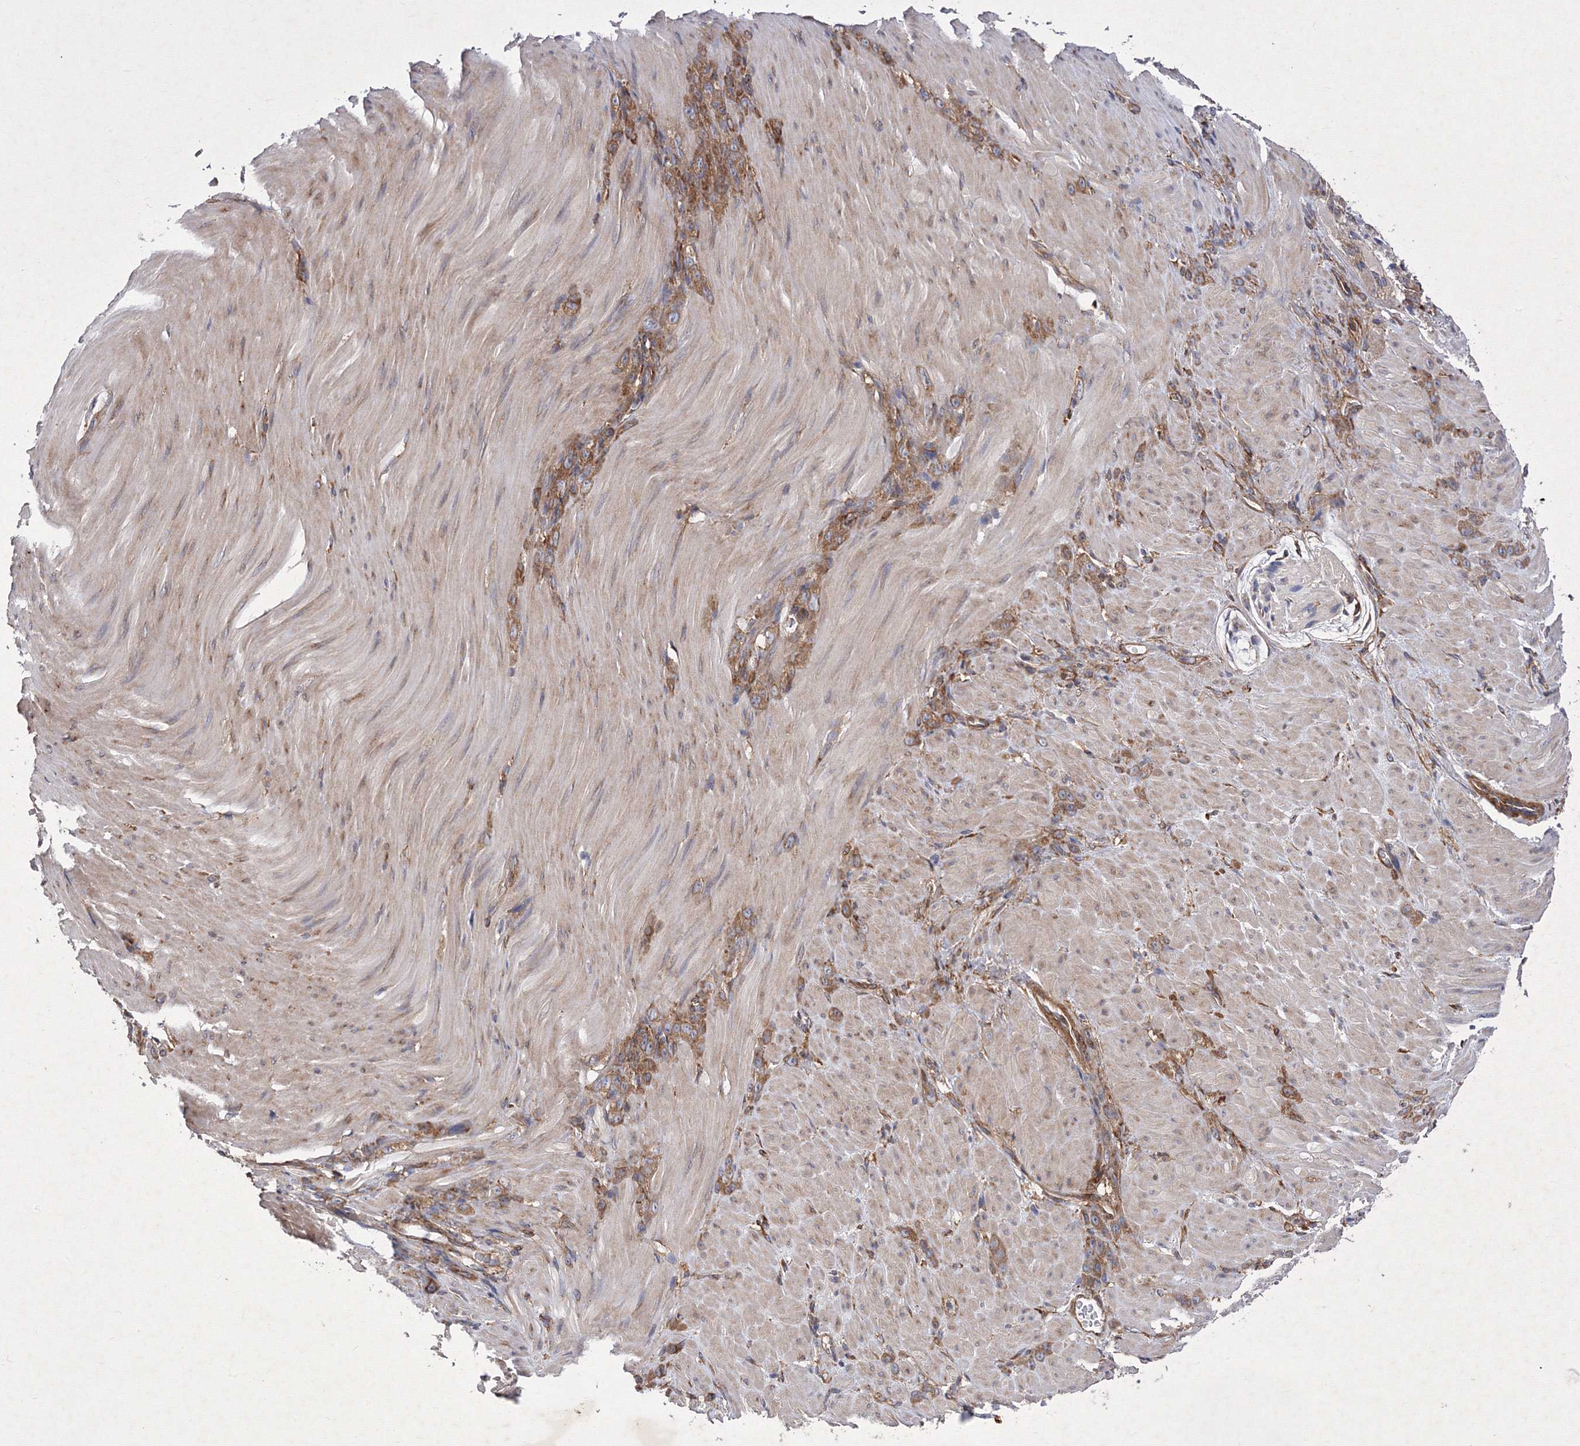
{"staining": {"intensity": "moderate", "quantity": ">75%", "location": "cytoplasmic/membranous"}, "tissue": "stomach cancer", "cell_type": "Tumor cells", "image_type": "cancer", "snomed": [{"axis": "morphology", "description": "Normal tissue, NOS"}, {"axis": "morphology", "description": "Adenocarcinoma, NOS"}, {"axis": "topography", "description": "Stomach"}], "caption": "Human stomach cancer stained for a protein (brown) demonstrates moderate cytoplasmic/membranous positive positivity in about >75% of tumor cells.", "gene": "SNX18", "patient": {"sex": "male", "age": 82}}